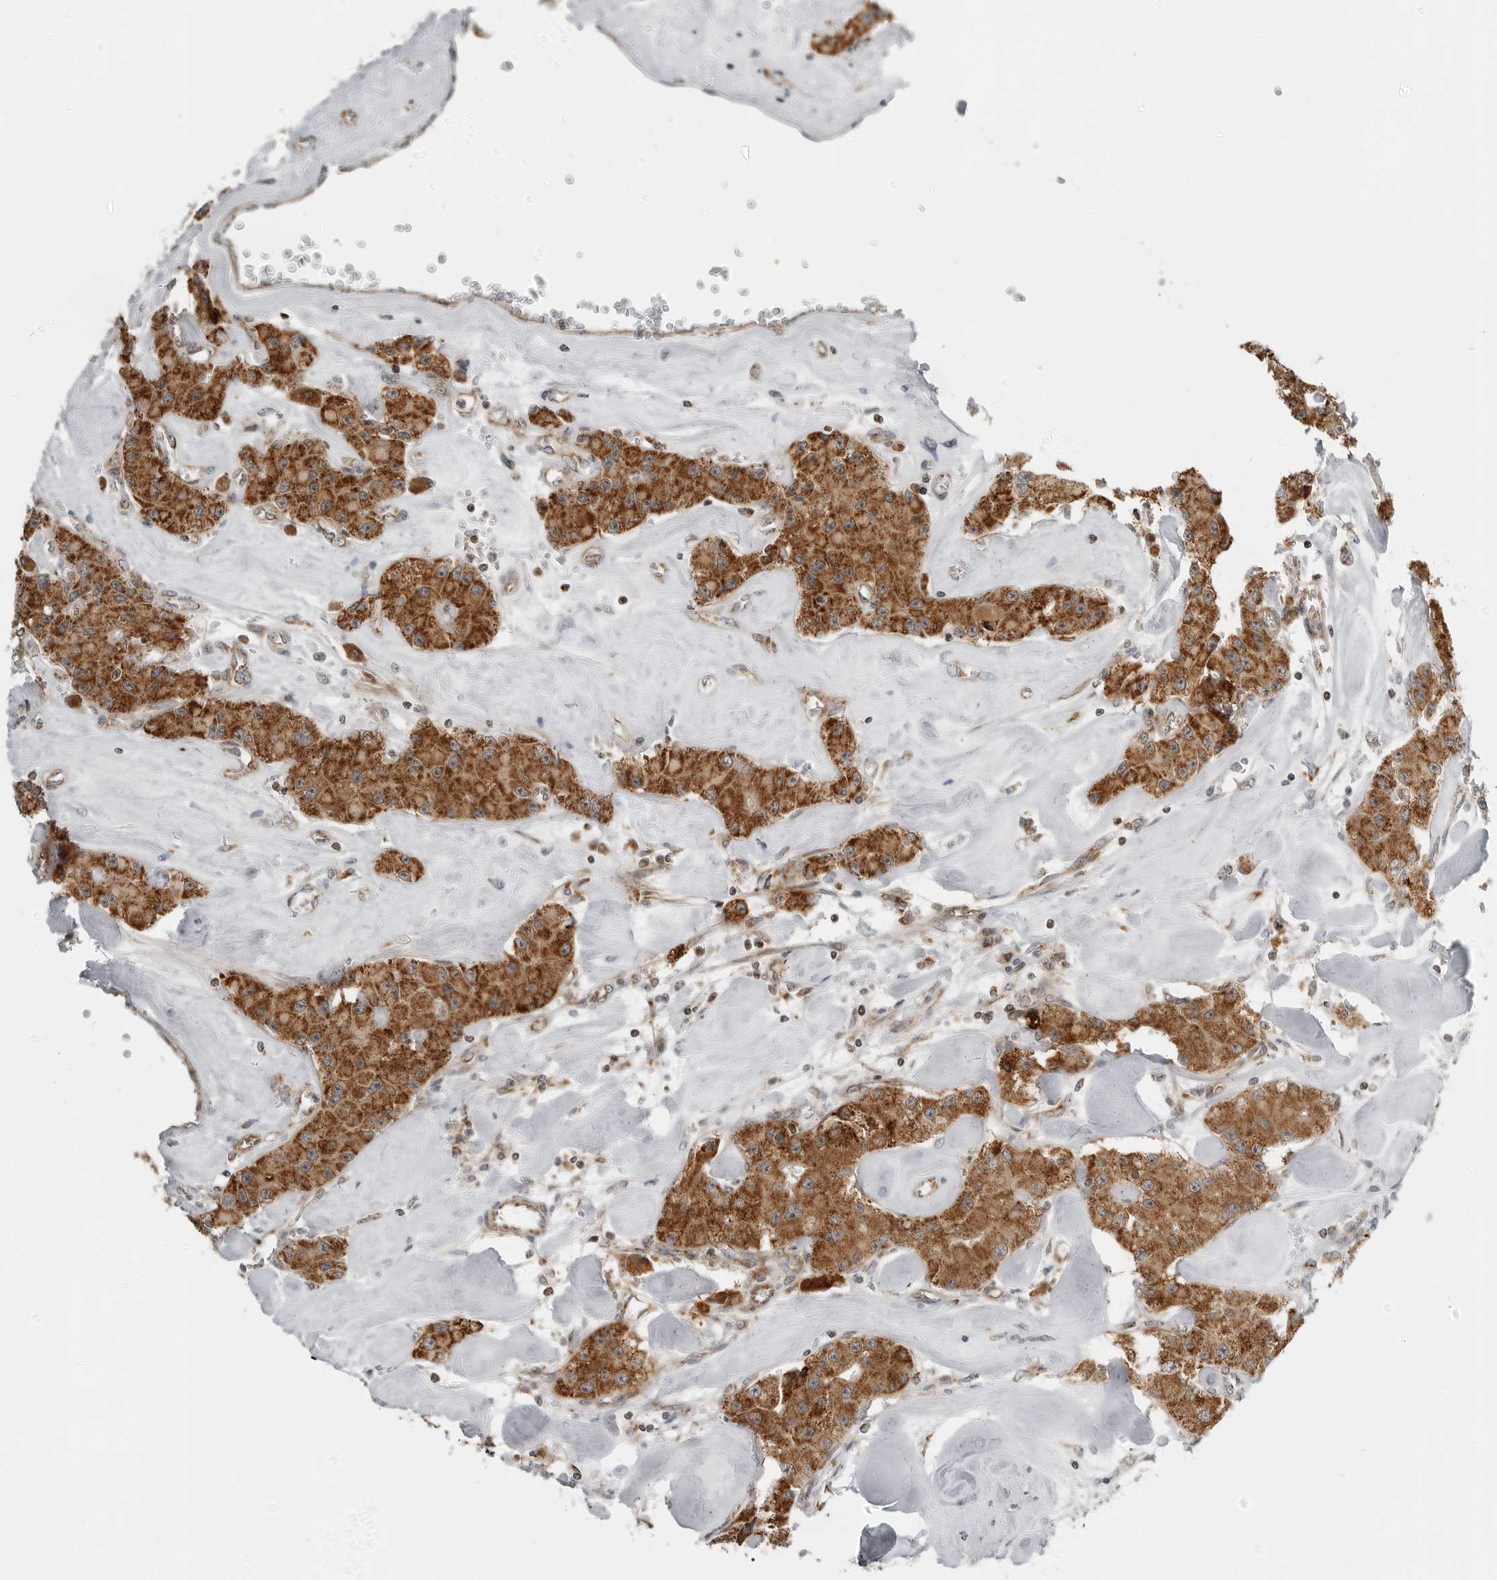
{"staining": {"intensity": "strong", "quantity": ">75%", "location": "cytoplasmic/membranous"}, "tissue": "carcinoid", "cell_type": "Tumor cells", "image_type": "cancer", "snomed": [{"axis": "morphology", "description": "Carcinoid, malignant, NOS"}, {"axis": "topography", "description": "Pancreas"}], "caption": "Carcinoid (malignant) stained for a protein (brown) demonstrates strong cytoplasmic/membranous positive staining in approximately >75% of tumor cells.", "gene": "PEX2", "patient": {"sex": "male", "age": 41}}